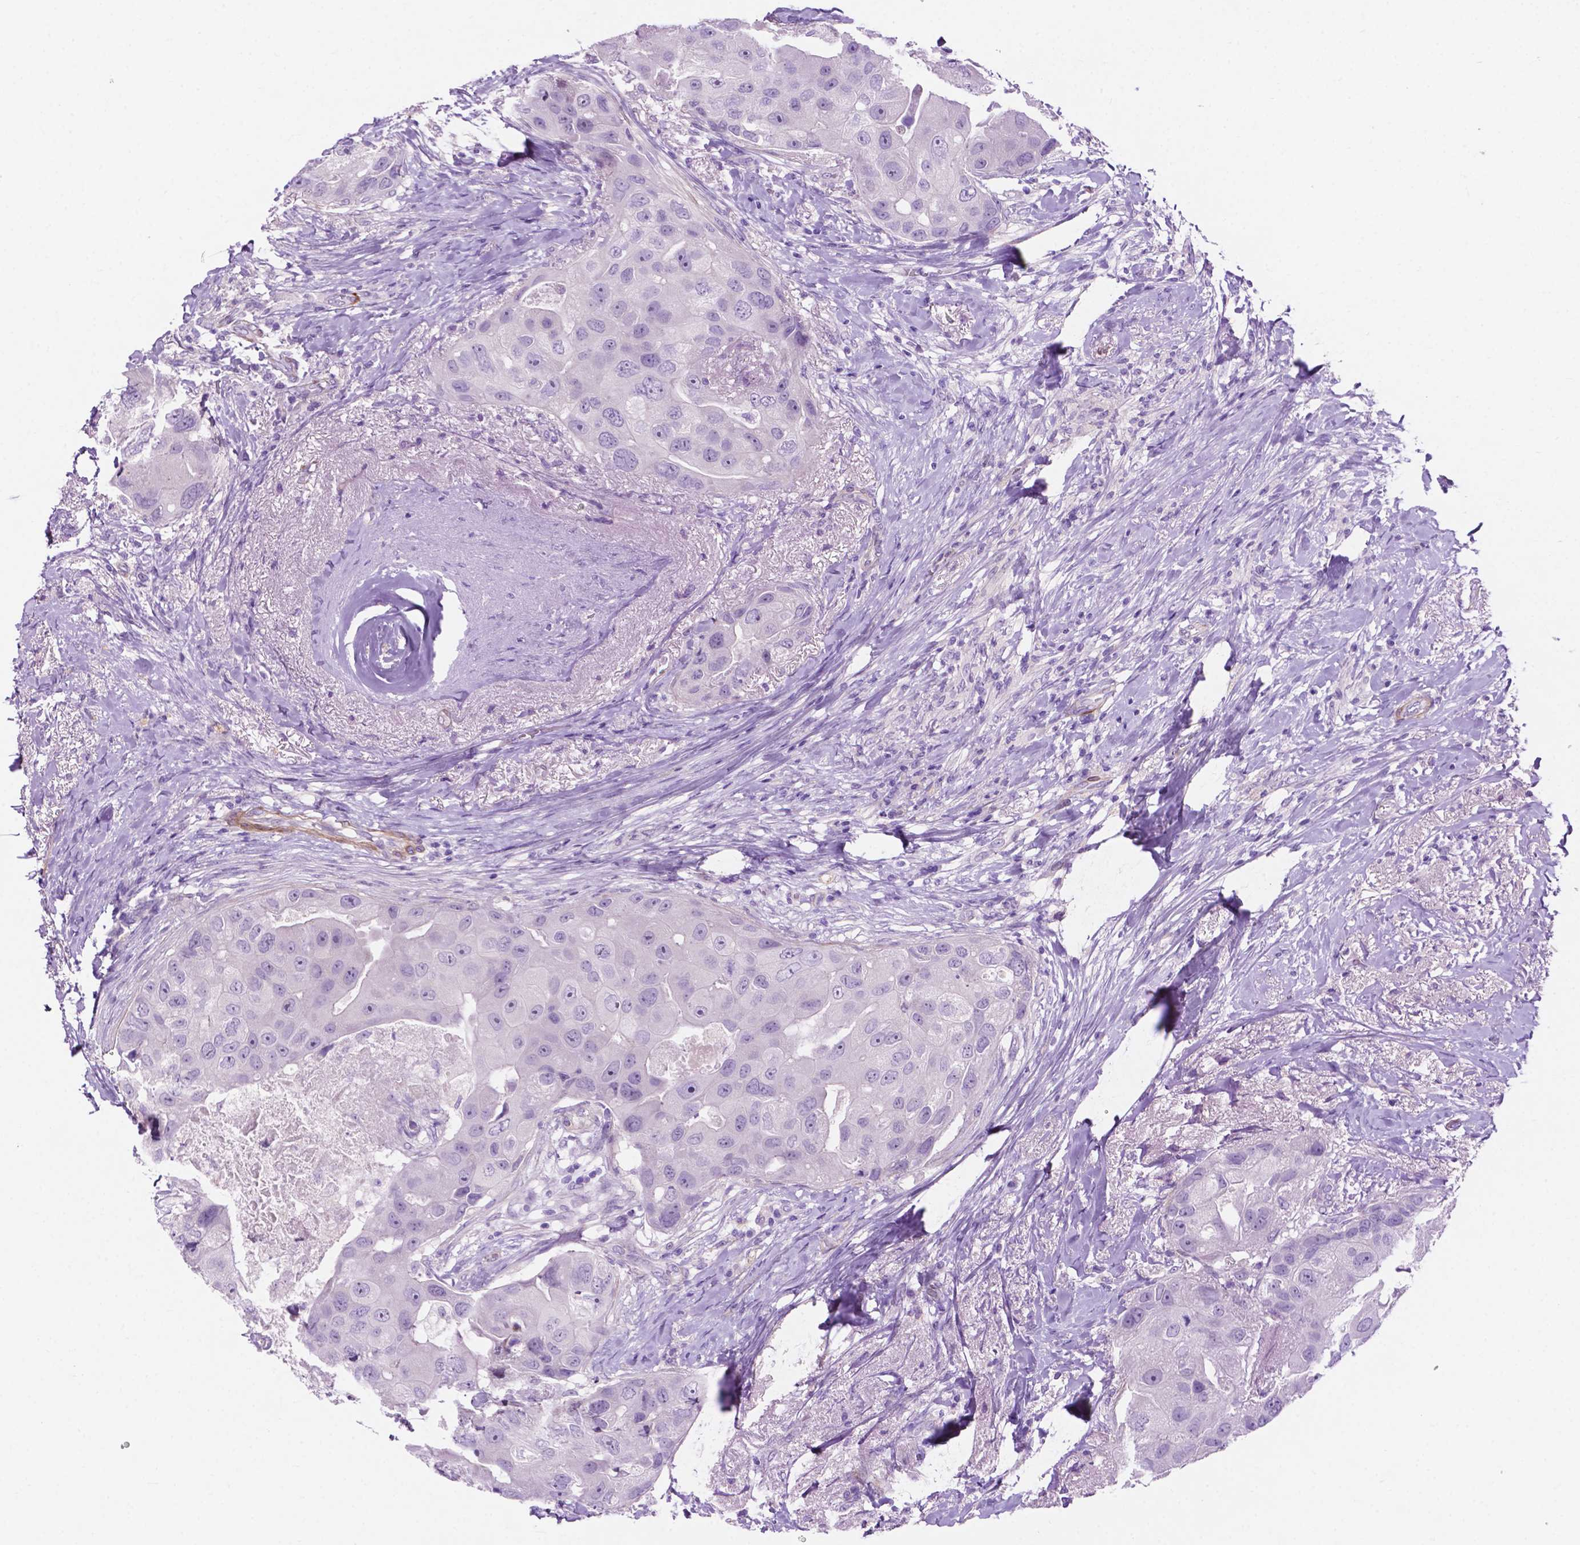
{"staining": {"intensity": "negative", "quantity": "none", "location": "none"}, "tissue": "breast cancer", "cell_type": "Tumor cells", "image_type": "cancer", "snomed": [{"axis": "morphology", "description": "Duct carcinoma"}, {"axis": "topography", "description": "Breast"}], "caption": "Human intraductal carcinoma (breast) stained for a protein using immunohistochemistry (IHC) demonstrates no positivity in tumor cells.", "gene": "ASPG", "patient": {"sex": "female", "age": 43}}